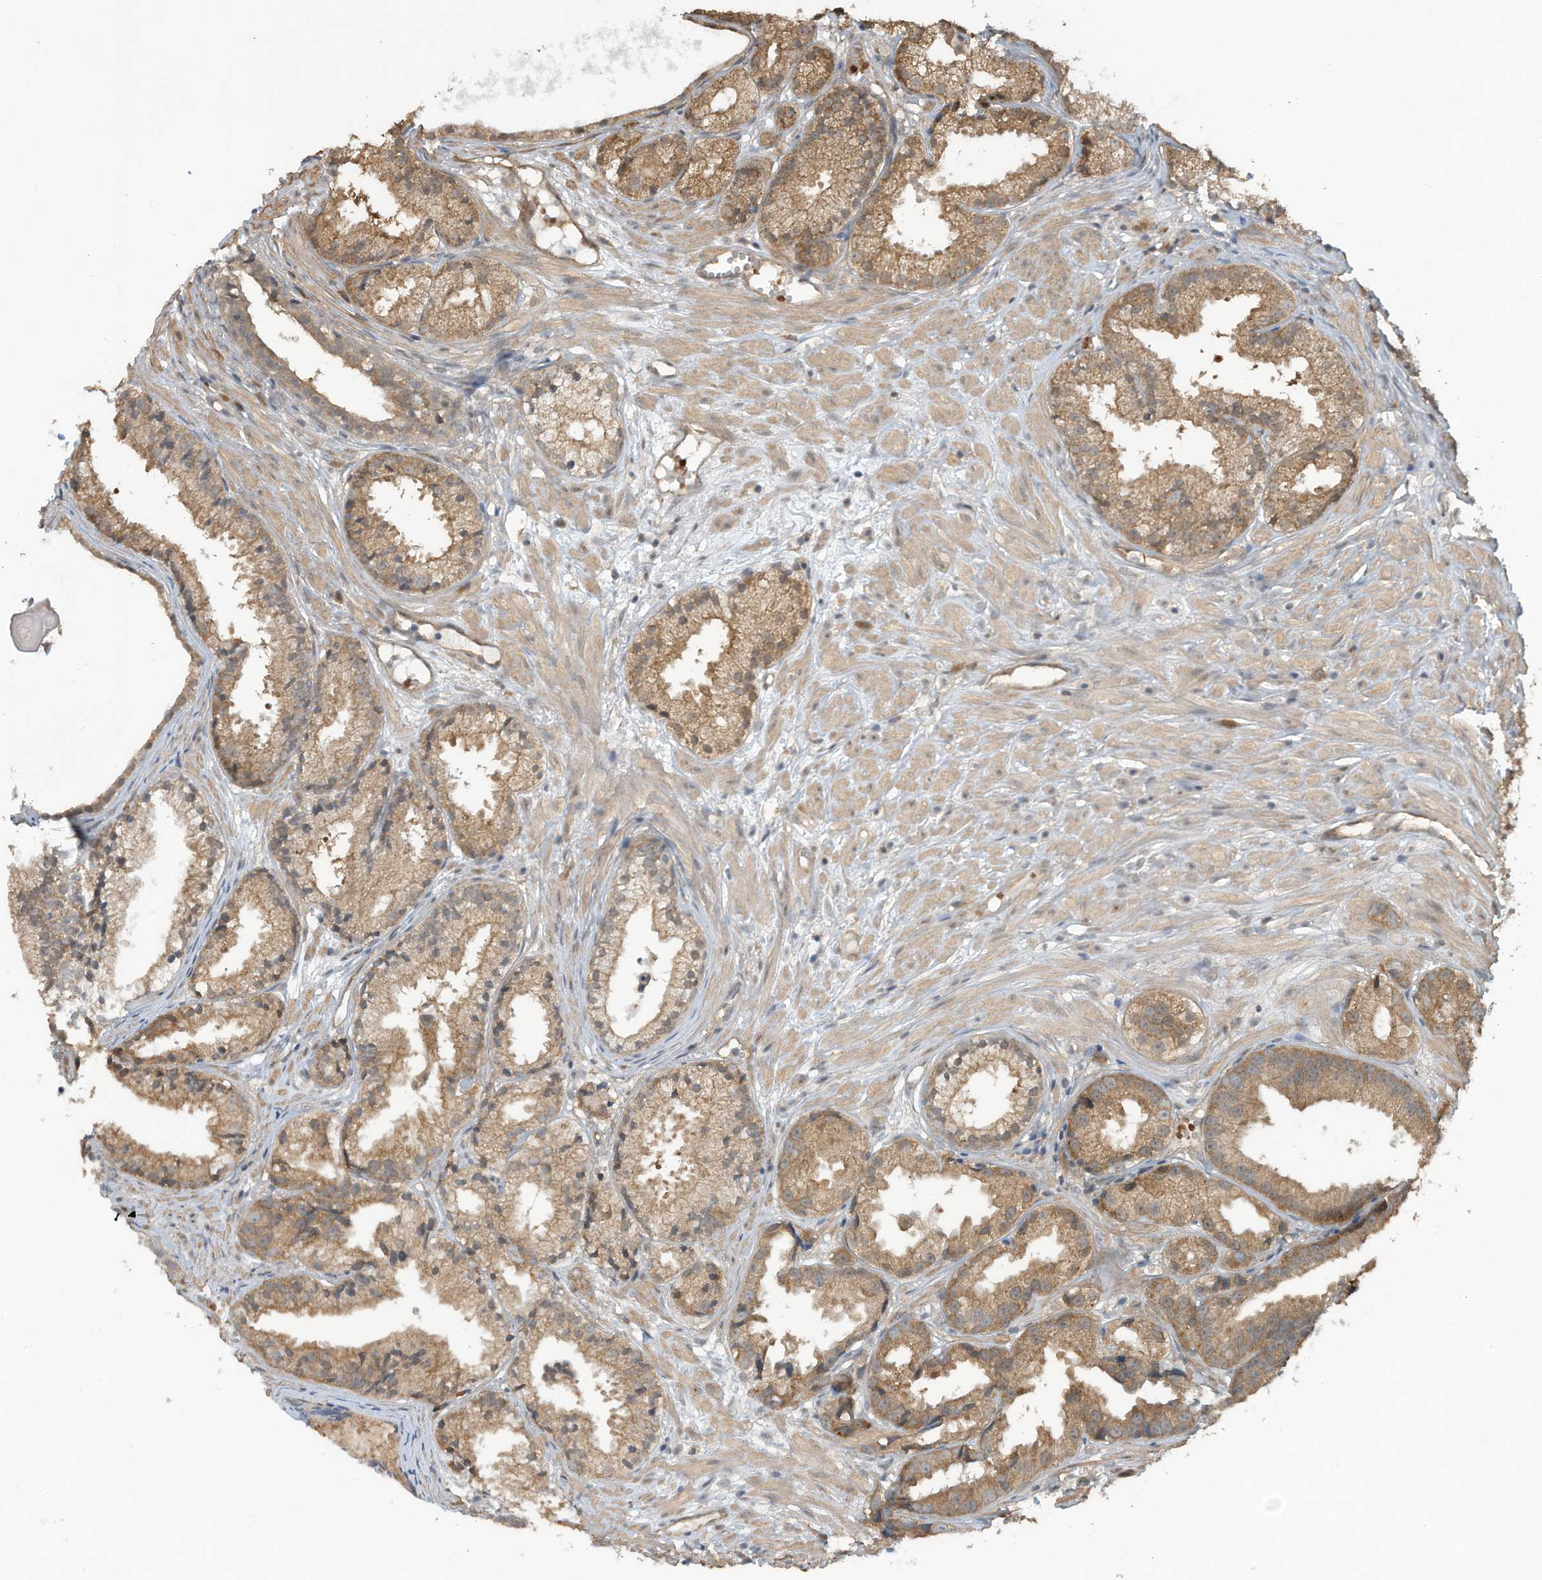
{"staining": {"intensity": "moderate", "quantity": ">75%", "location": "cytoplasmic/membranous"}, "tissue": "prostate cancer", "cell_type": "Tumor cells", "image_type": "cancer", "snomed": [{"axis": "morphology", "description": "Adenocarcinoma, Medium grade"}, {"axis": "topography", "description": "Prostate"}], "caption": "Adenocarcinoma (medium-grade) (prostate) stained with DAB (3,3'-diaminobenzidine) immunohistochemistry (IHC) shows medium levels of moderate cytoplasmic/membranous staining in about >75% of tumor cells.", "gene": "ERI2", "patient": {"sex": "male", "age": 88}}